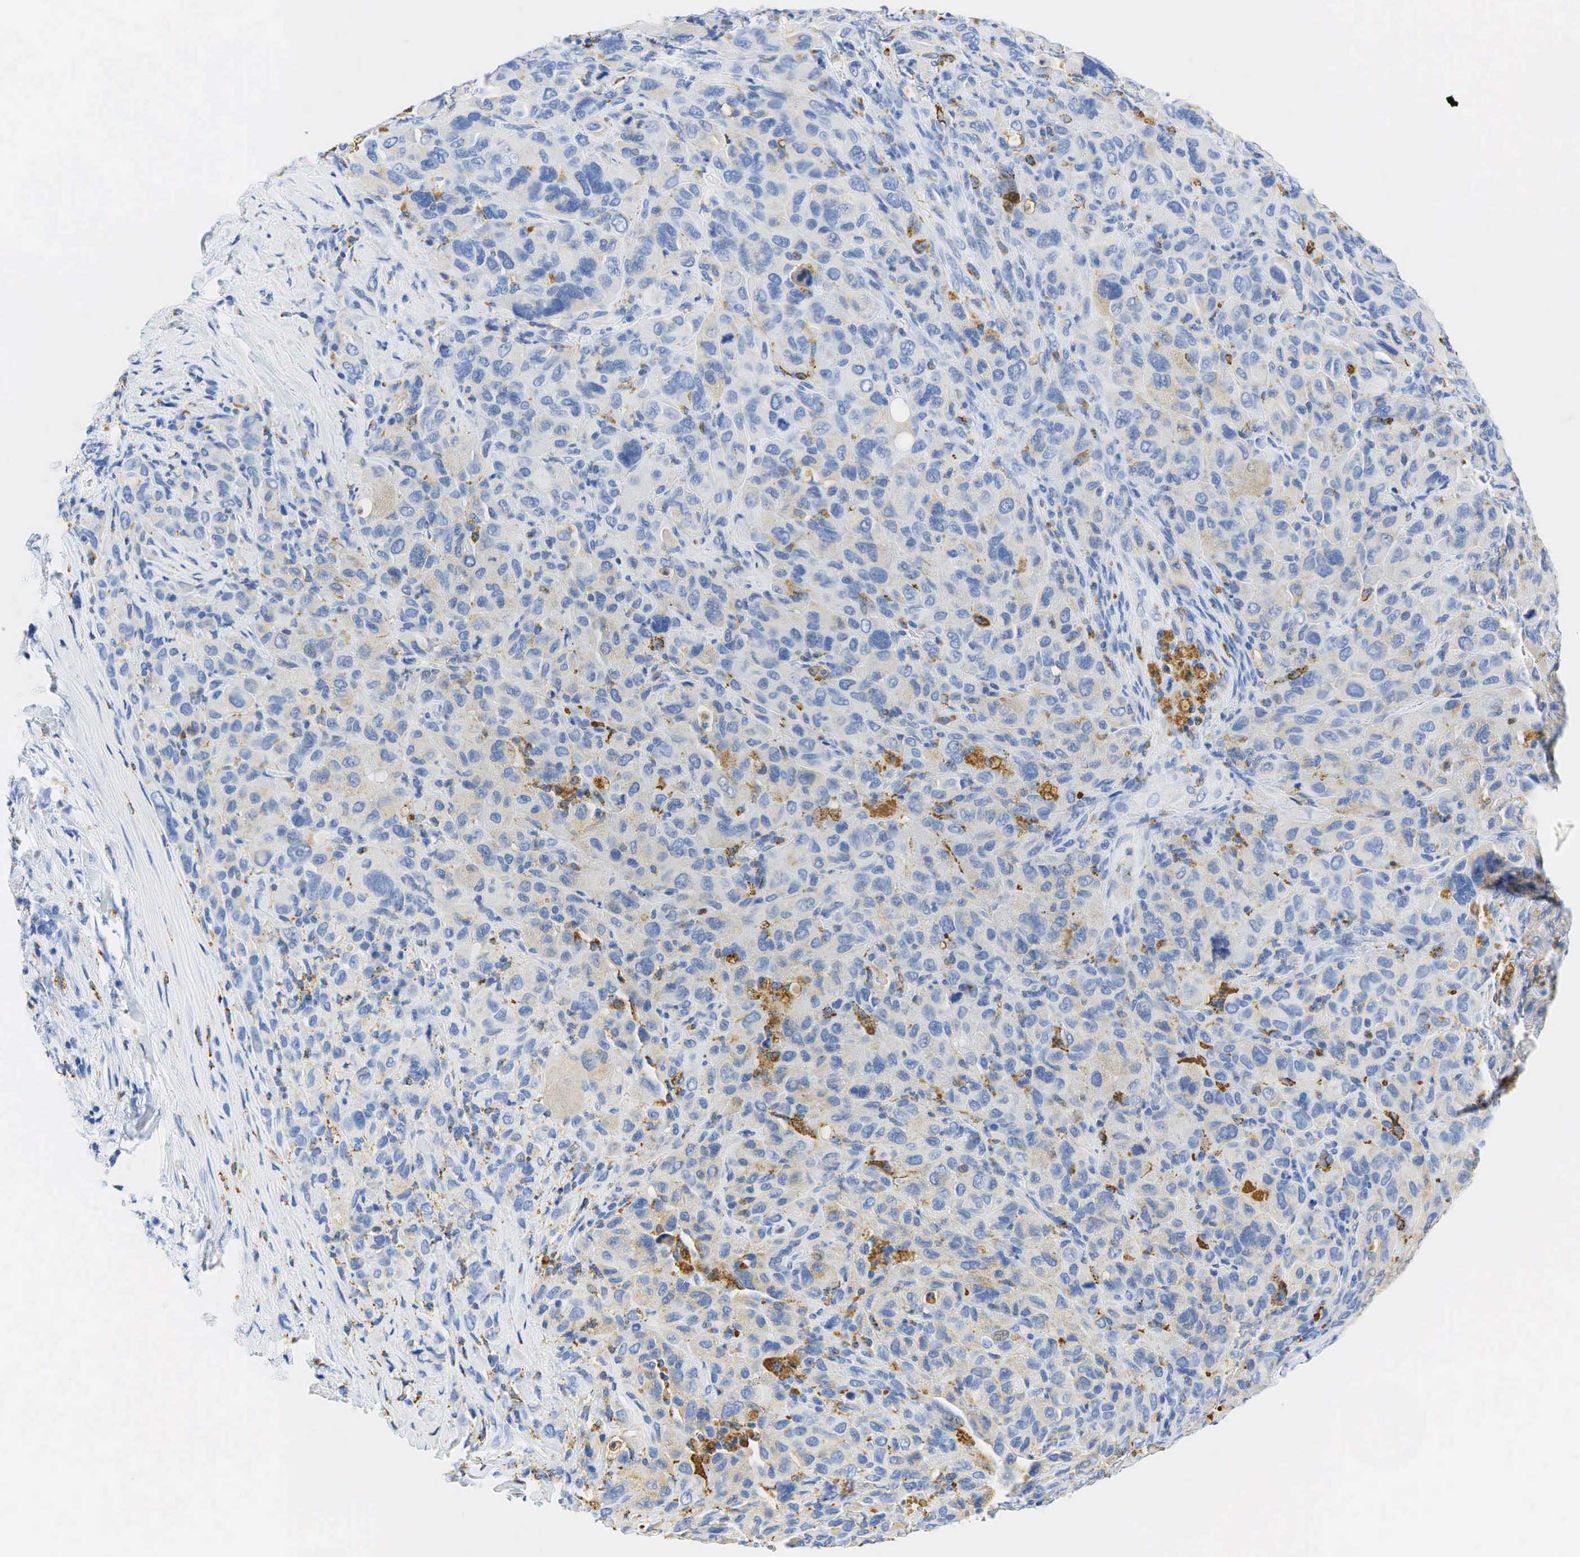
{"staining": {"intensity": "negative", "quantity": "none", "location": "none"}, "tissue": "melanoma", "cell_type": "Tumor cells", "image_type": "cancer", "snomed": [{"axis": "morphology", "description": "Malignant melanoma, Metastatic site"}, {"axis": "topography", "description": "Skin"}], "caption": "The micrograph exhibits no staining of tumor cells in malignant melanoma (metastatic site). The staining was performed using DAB to visualize the protein expression in brown, while the nuclei were stained in blue with hematoxylin (Magnification: 20x).", "gene": "CD68", "patient": {"sex": "male", "age": 32}}